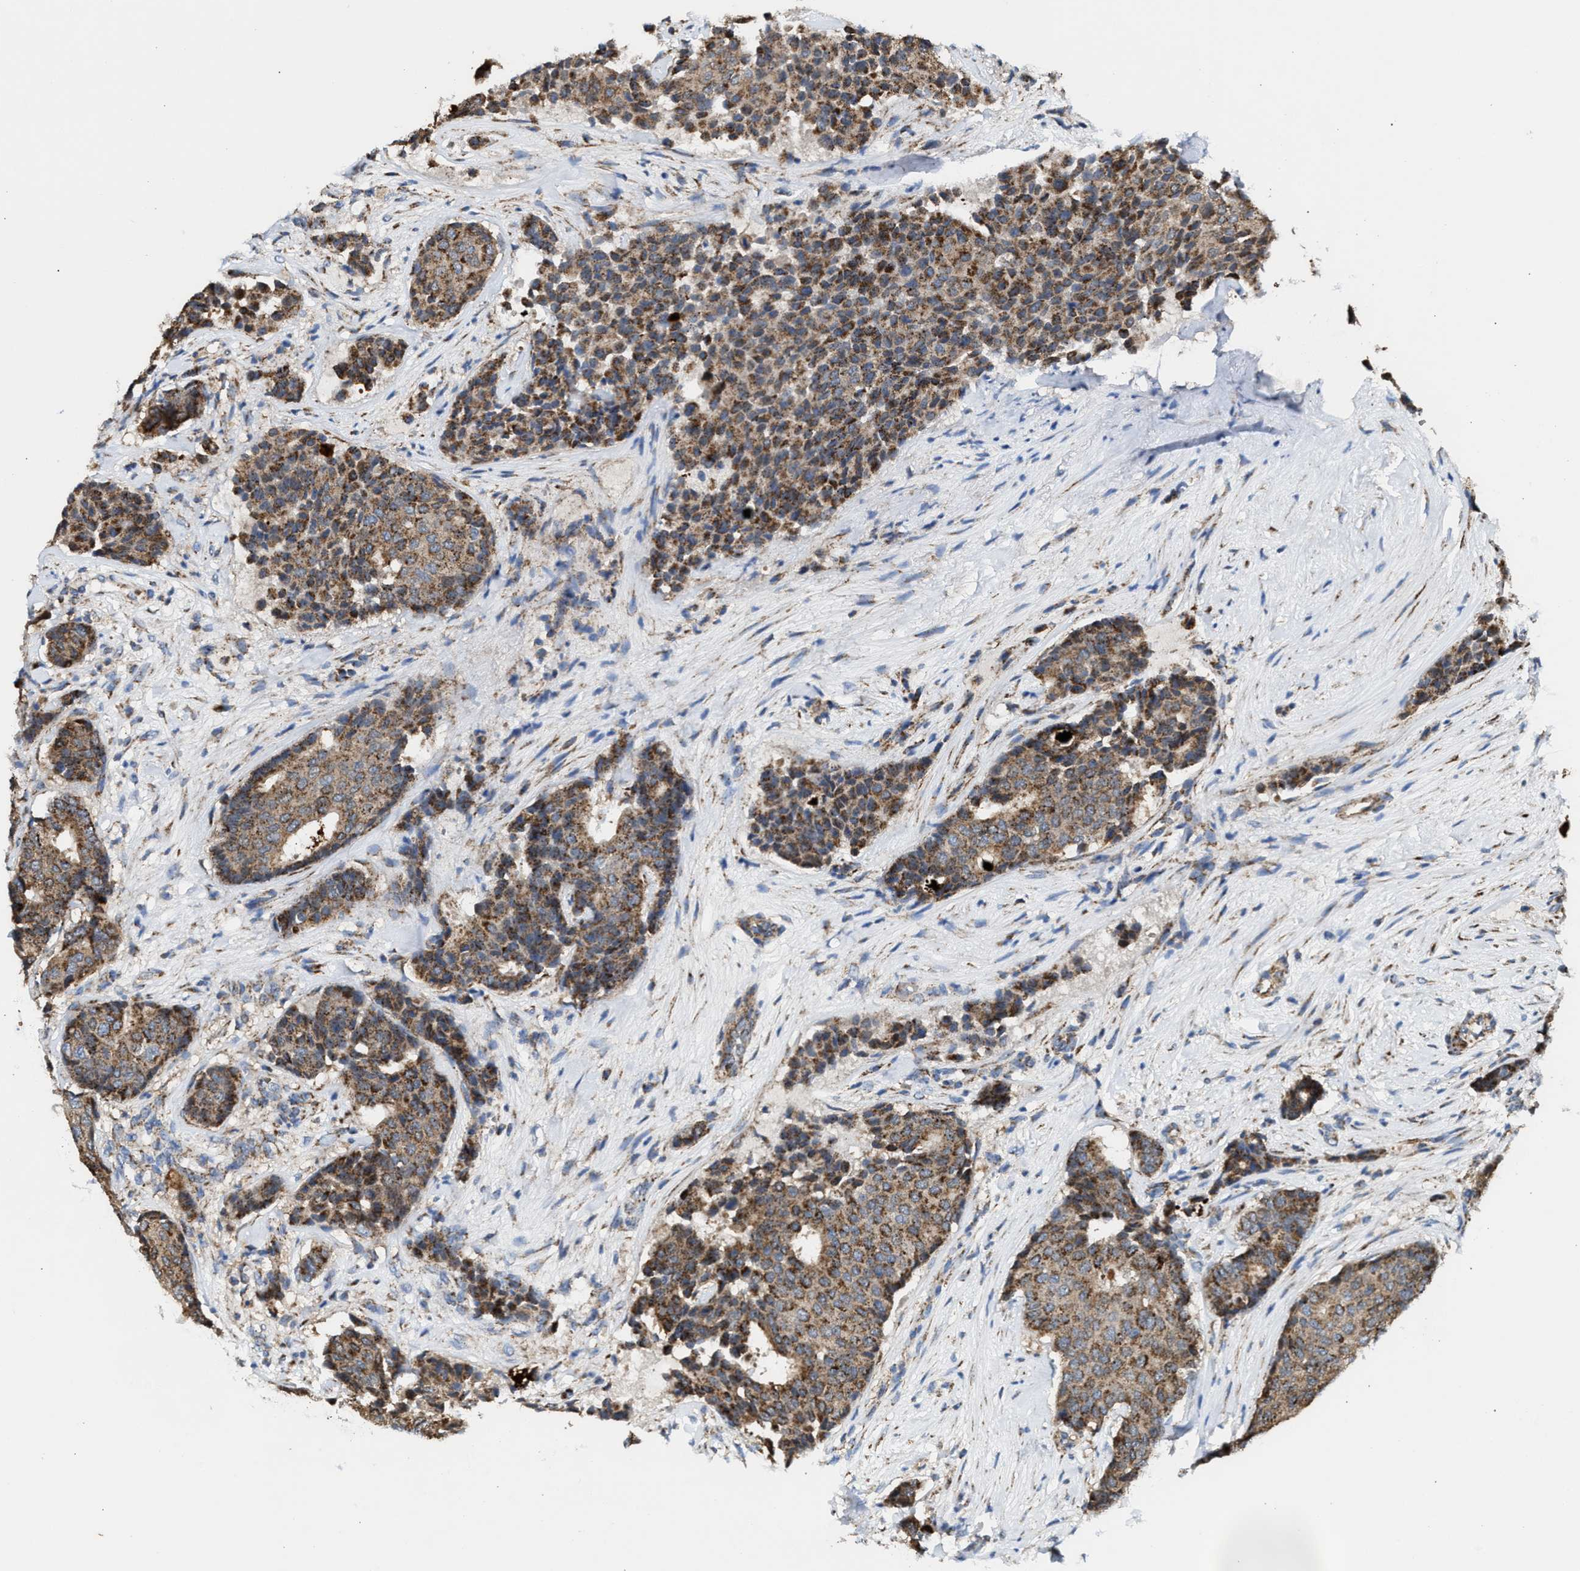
{"staining": {"intensity": "moderate", "quantity": ">75%", "location": "cytoplasmic/membranous"}, "tissue": "breast cancer", "cell_type": "Tumor cells", "image_type": "cancer", "snomed": [{"axis": "morphology", "description": "Duct carcinoma"}, {"axis": "topography", "description": "Breast"}], "caption": "Human breast invasive ductal carcinoma stained with a protein marker displays moderate staining in tumor cells.", "gene": "MECR", "patient": {"sex": "female", "age": 75}}